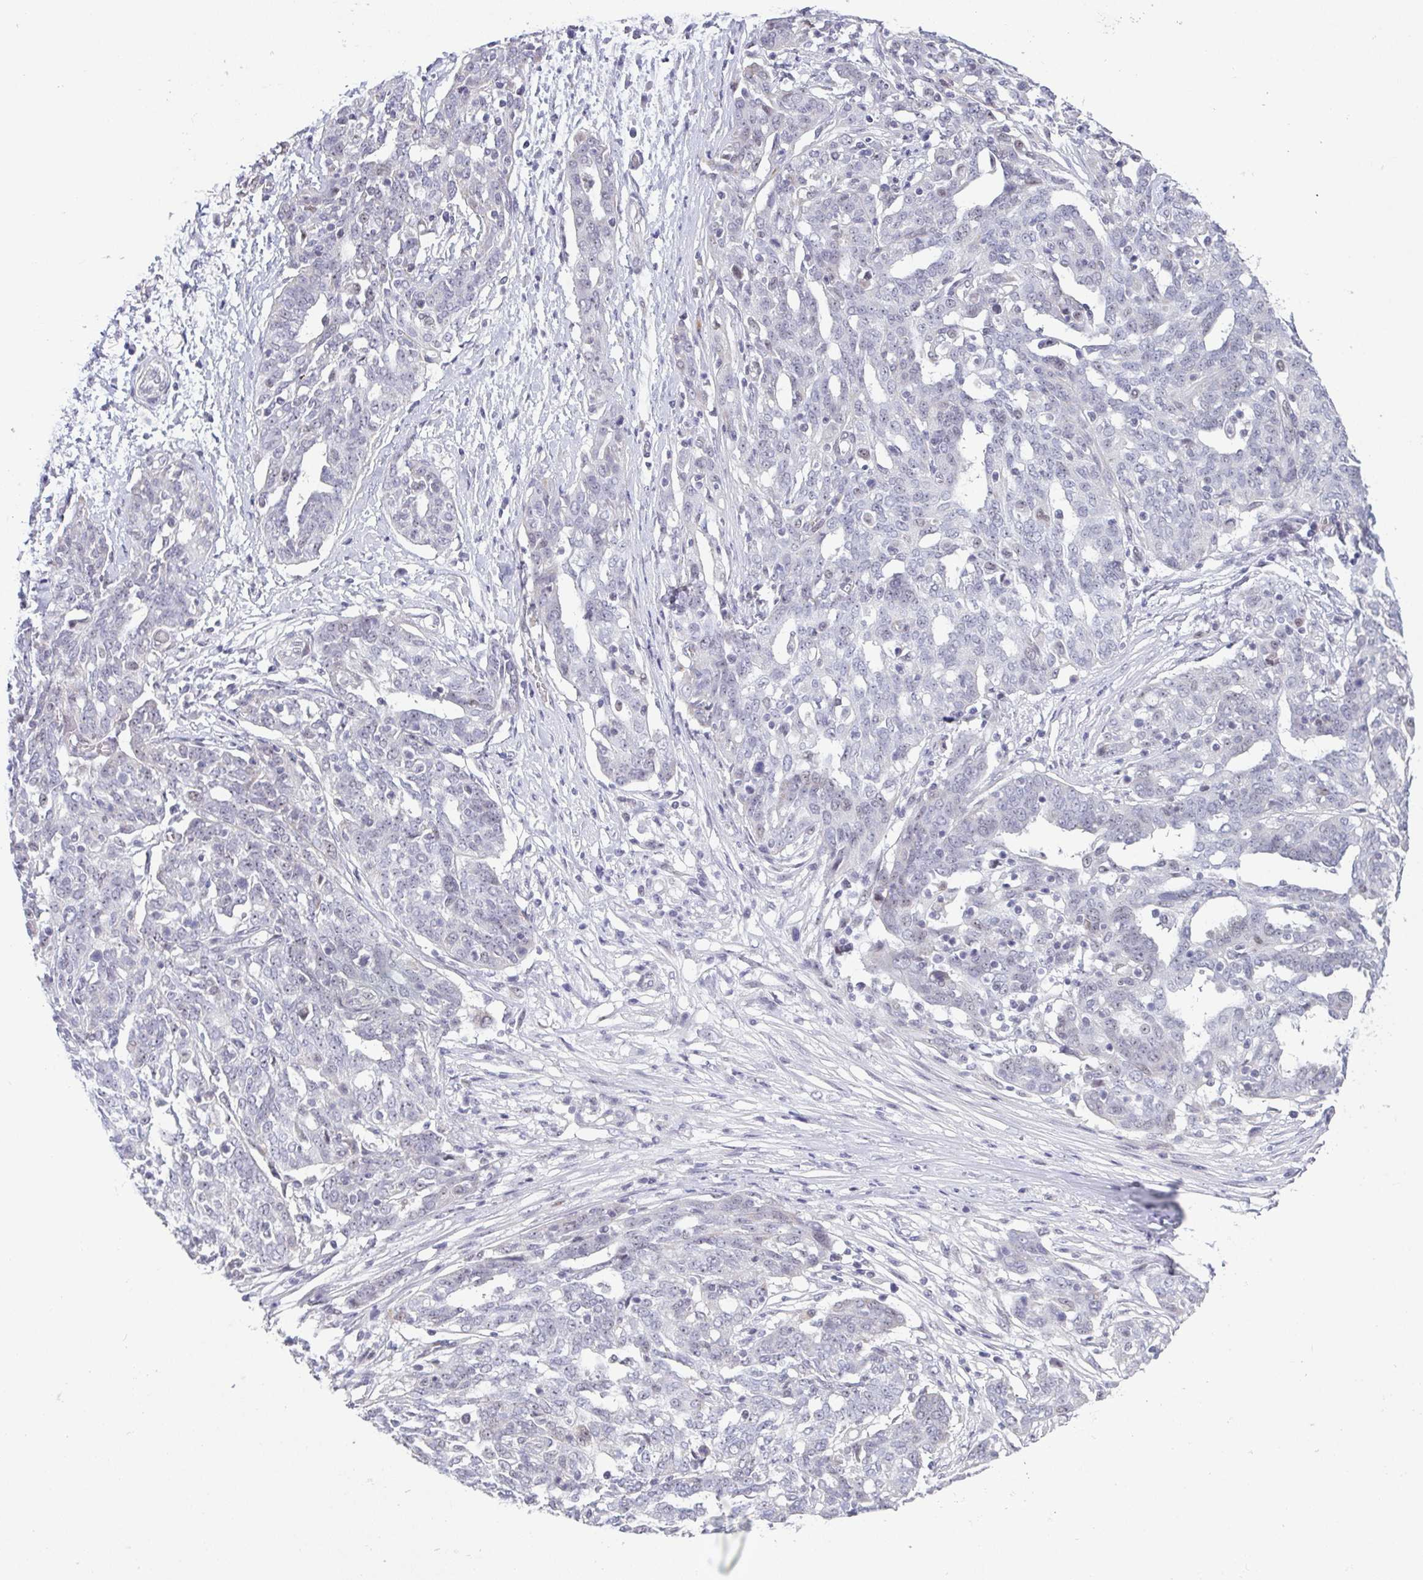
{"staining": {"intensity": "negative", "quantity": "none", "location": "none"}, "tissue": "ovarian cancer", "cell_type": "Tumor cells", "image_type": "cancer", "snomed": [{"axis": "morphology", "description": "Cystadenocarcinoma, serous, NOS"}, {"axis": "topography", "description": "Ovary"}], "caption": "The immunohistochemistry histopathology image has no significant positivity in tumor cells of ovarian cancer tissue.", "gene": "EXOSC7", "patient": {"sex": "female", "age": 67}}